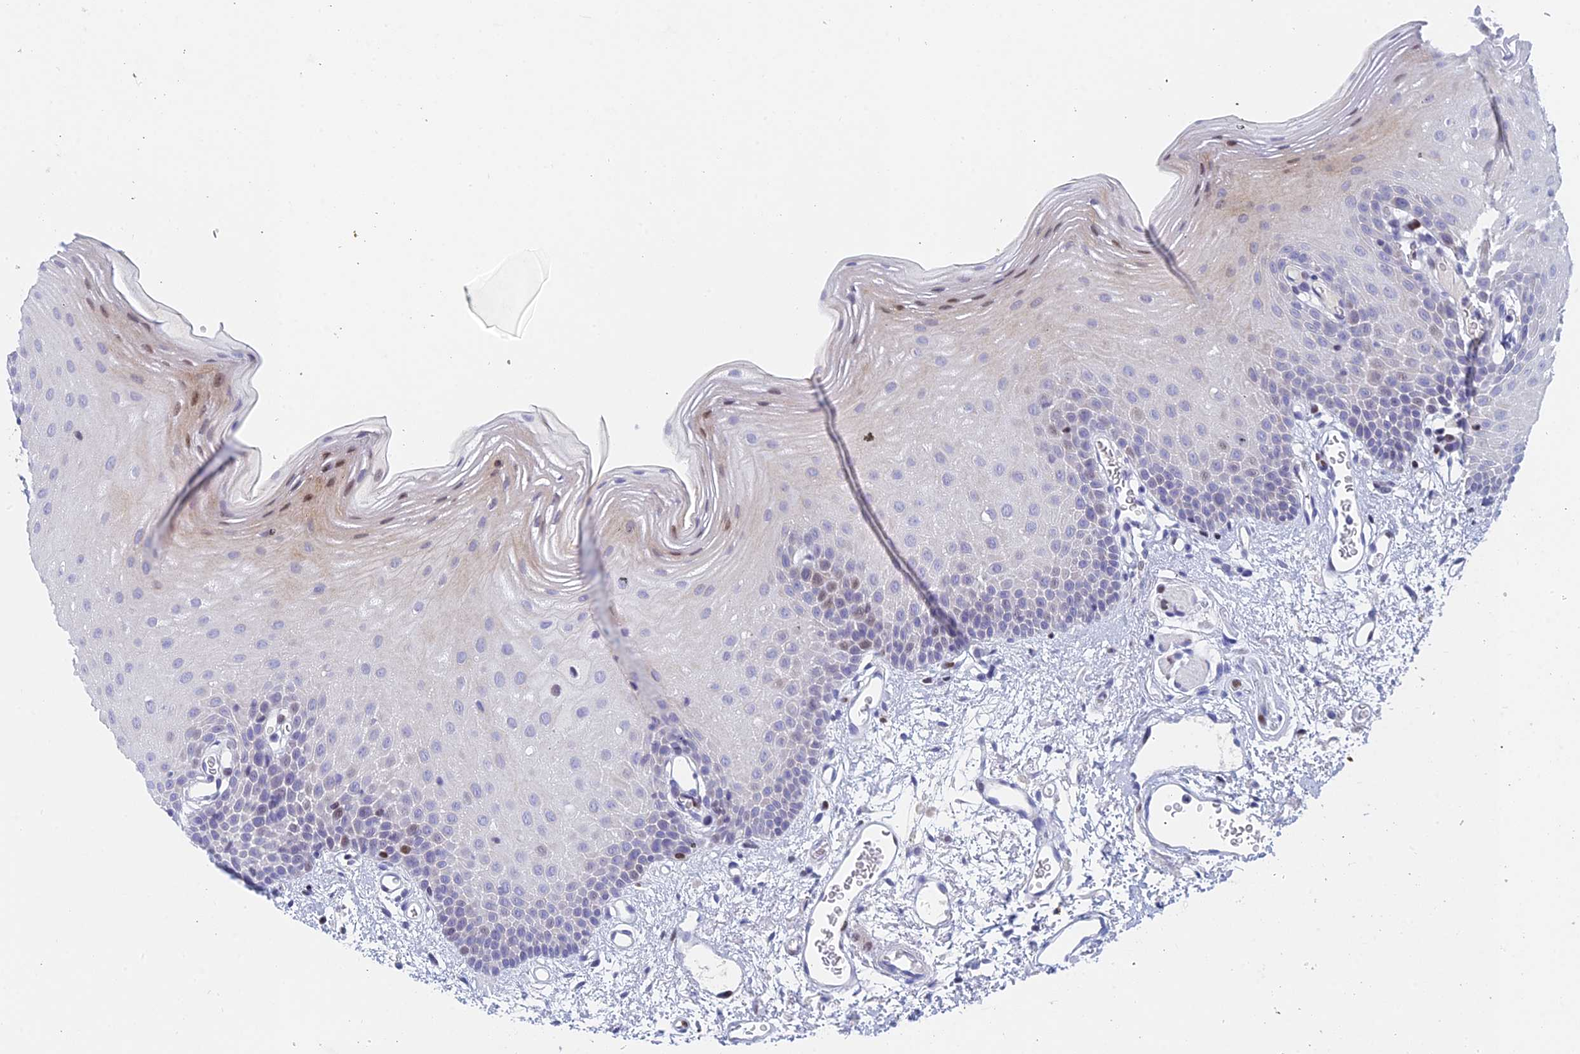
{"staining": {"intensity": "weak", "quantity": "<25%", "location": "cytoplasmic/membranous,nuclear"}, "tissue": "oral mucosa", "cell_type": "Squamous epithelial cells", "image_type": "normal", "snomed": [{"axis": "morphology", "description": "Normal tissue, NOS"}, {"axis": "topography", "description": "Oral tissue"}], "caption": "This is an immunohistochemistry histopathology image of normal oral mucosa. There is no expression in squamous epithelial cells.", "gene": "REXO5", "patient": {"sex": "female", "age": 70}}